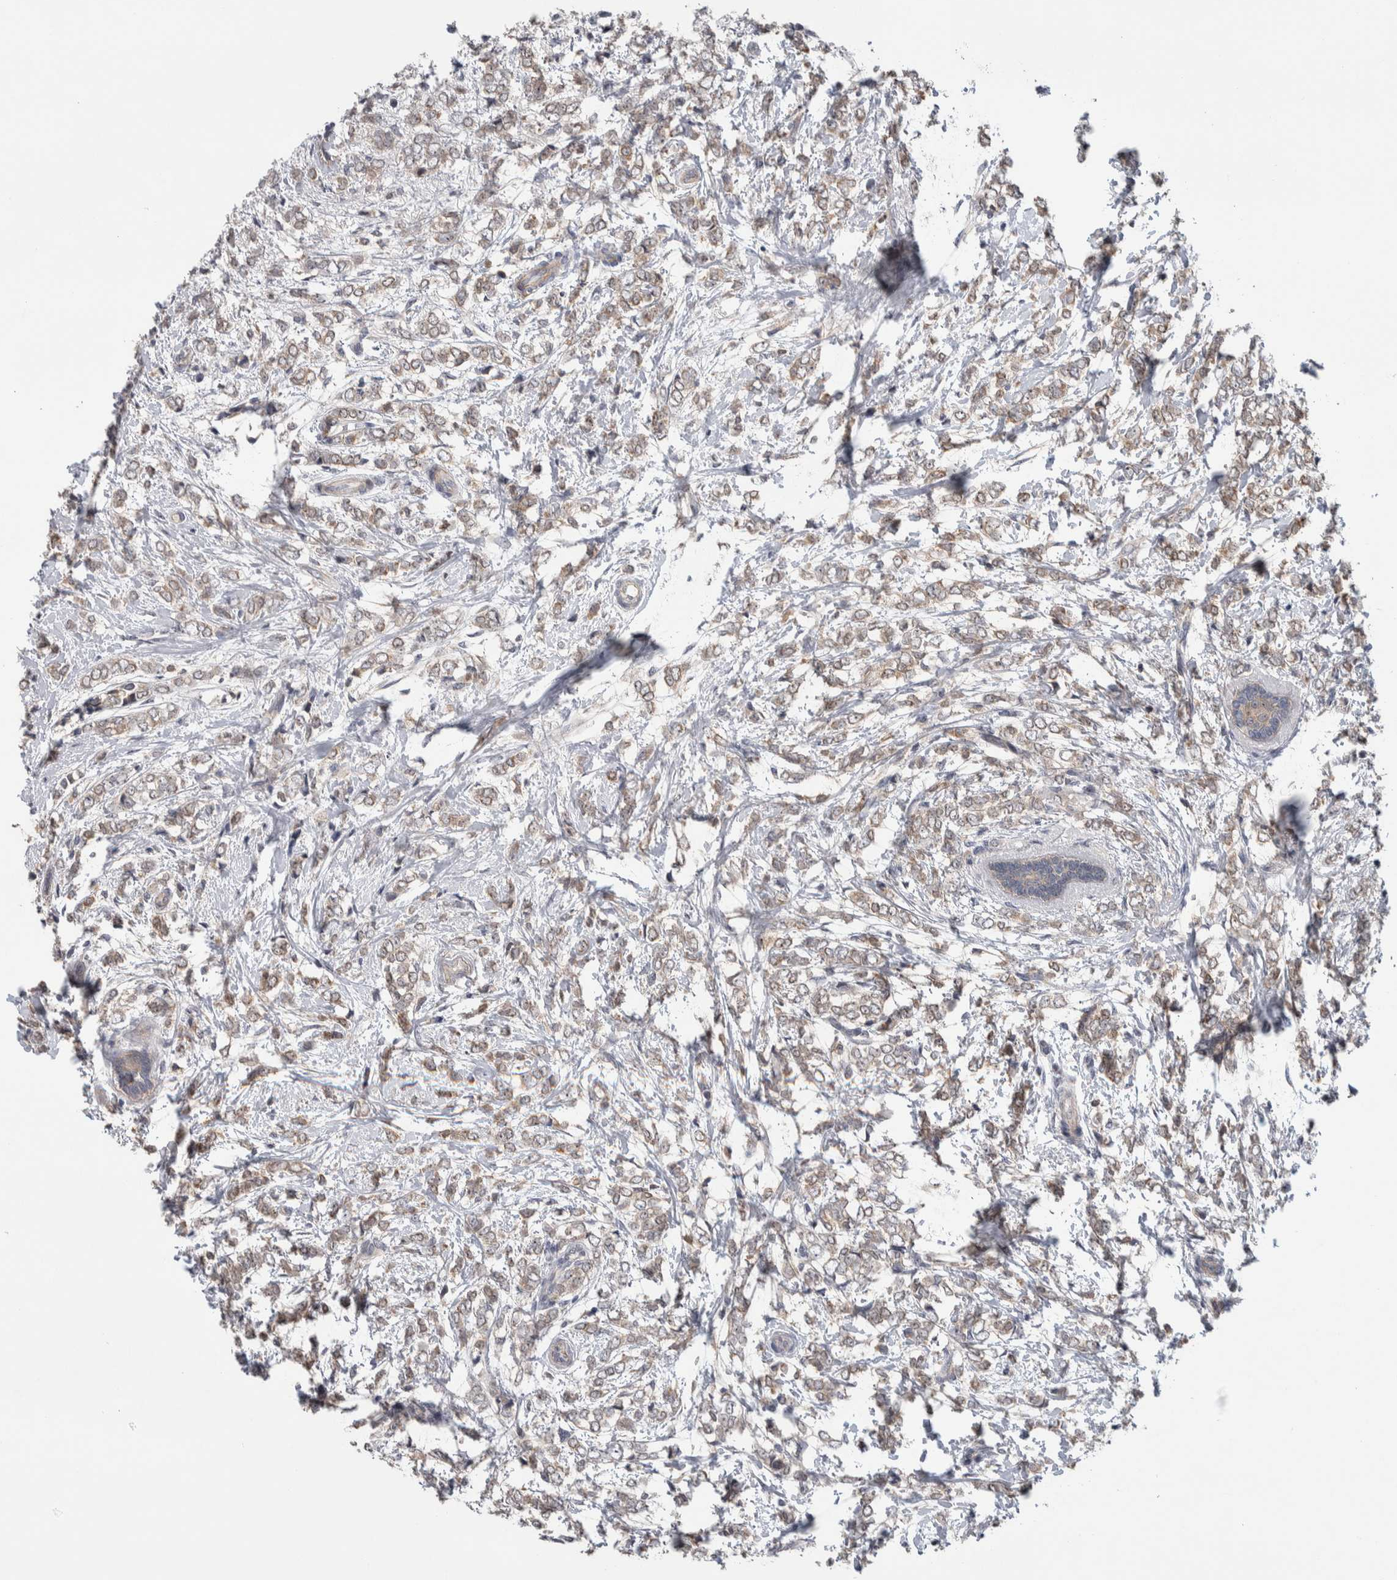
{"staining": {"intensity": "weak", "quantity": ">75%", "location": "cytoplasmic/membranous"}, "tissue": "breast cancer", "cell_type": "Tumor cells", "image_type": "cancer", "snomed": [{"axis": "morphology", "description": "Normal tissue, NOS"}, {"axis": "morphology", "description": "Lobular carcinoma"}, {"axis": "topography", "description": "Breast"}], "caption": "This image displays IHC staining of human lobular carcinoma (breast), with low weak cytoplasmic/membranous staining in about >75% of tumor cells.", "gene": "PRRG4", "patient": {"sex": "female", "age": 47}}